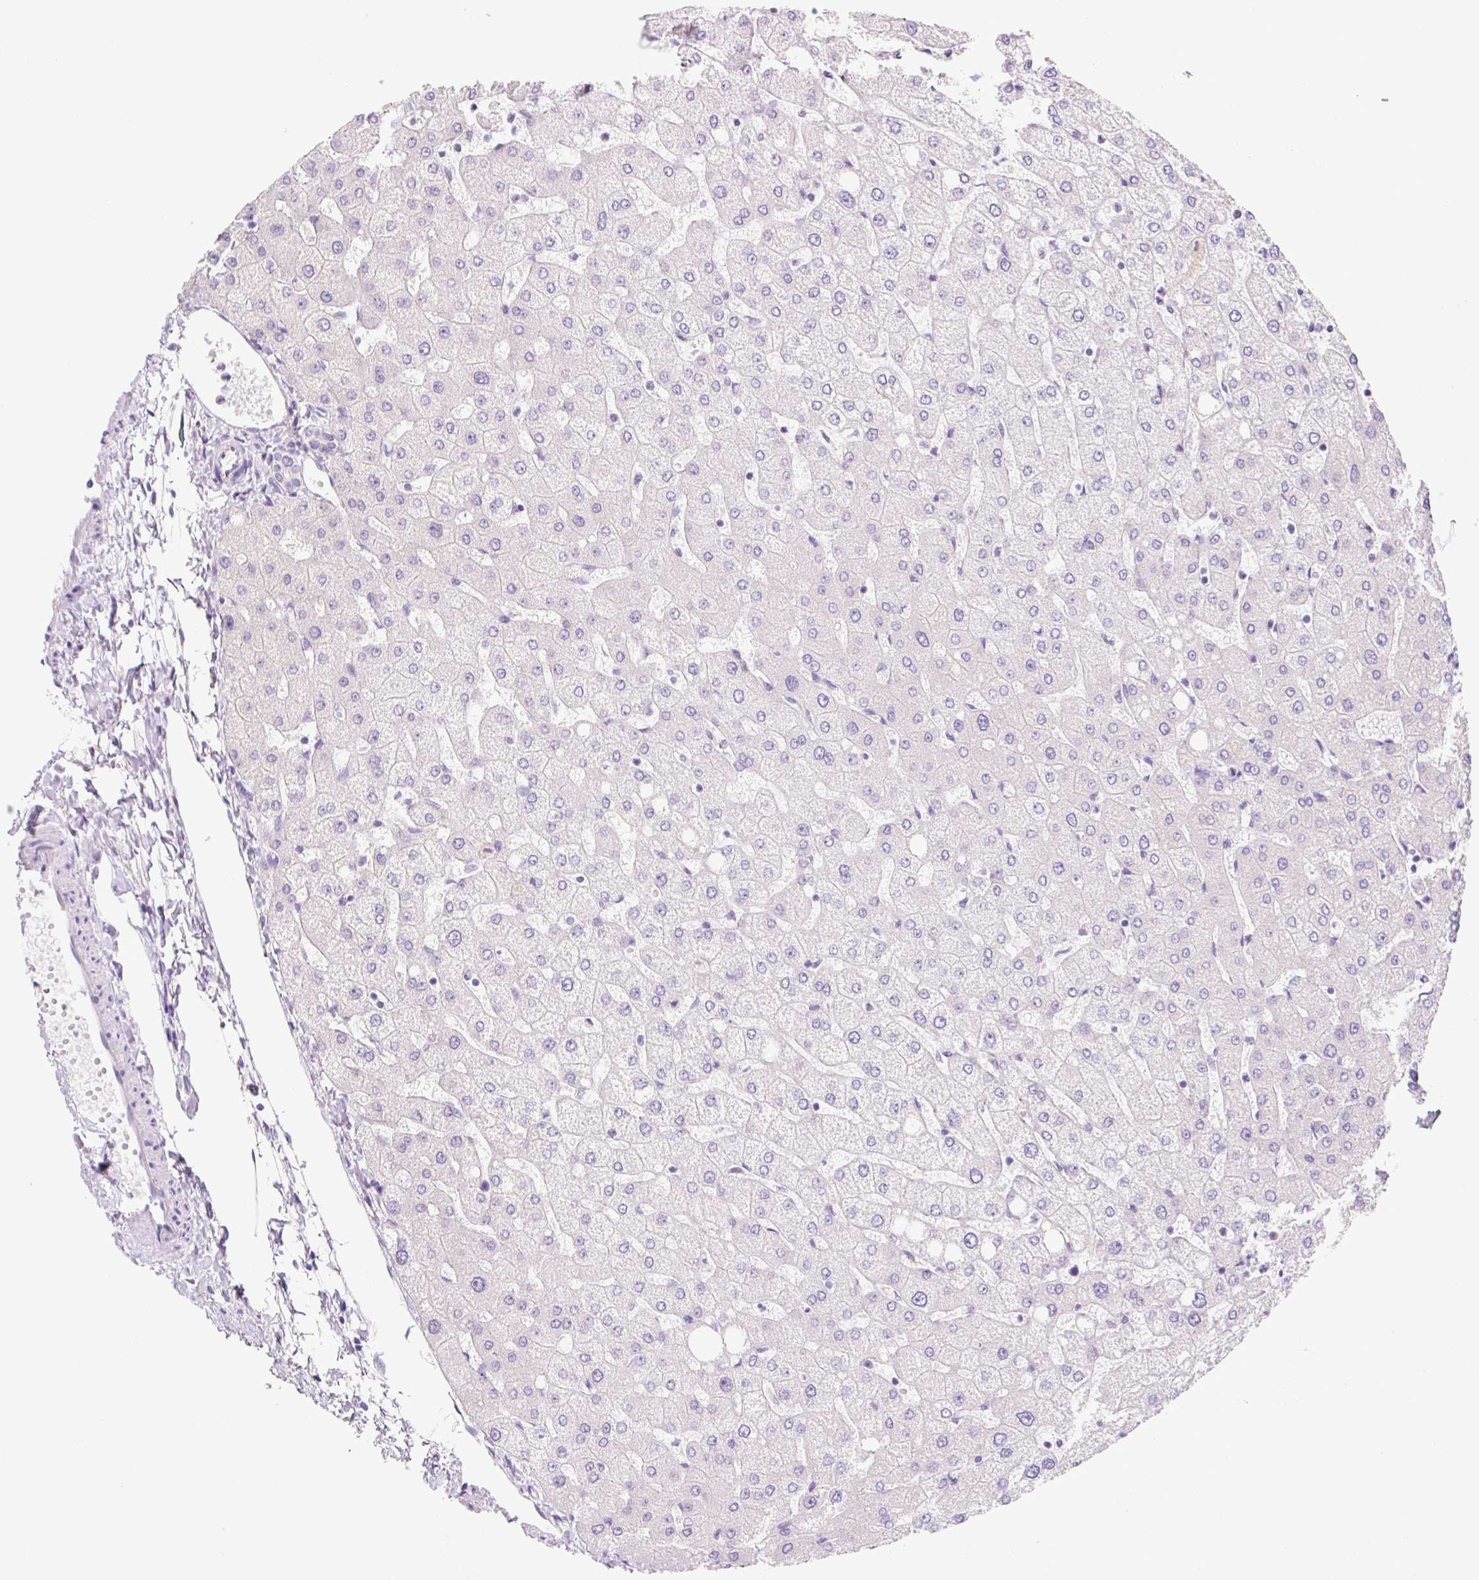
{"staining": {"intensity": "negative", "quantity": "none", "location": "none"}, "tissue": "liver", "cell_type": "Cholangiocytes", "image_type": "normal", "snomed": [{"axis": "morphology", "description": "Normal tissue, NOS"}, {"axis": "topography", "description": "Liver"}], "caption": "Immunohistochemical staining of unremarkable liver exhibits no significant expression in cholangiocytes.", "gene": "CELF6", "patient": {"sex": "female", "age": 54}}